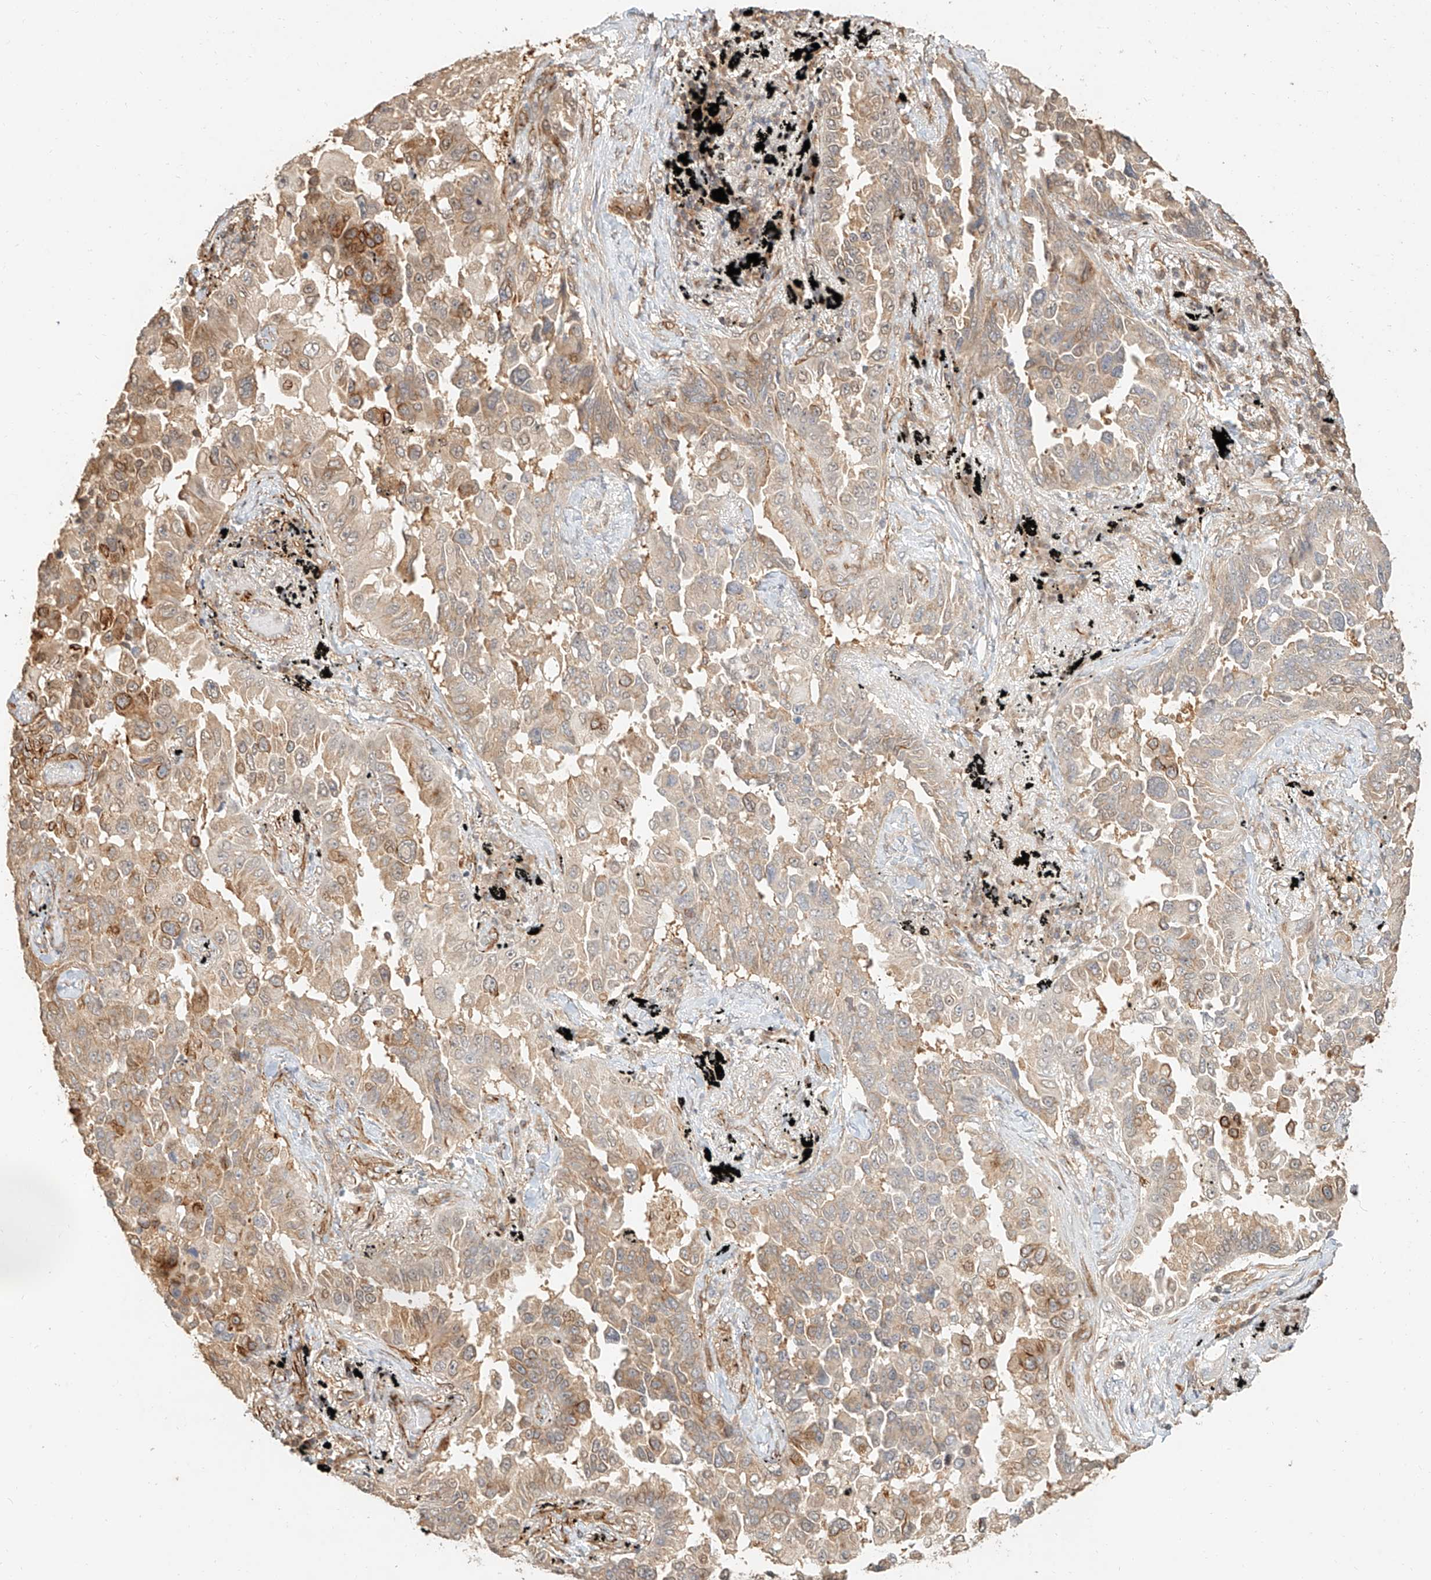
{"staining": {"intensity": "moderate", "quantity": "<25%", "location": "cytoplasmic/membranous"}, "tissue": "lung cancer", "cell_type": "Tumor cells", "image_type": "cancer", "snomed": [{"axis": "morphology", "description": "Adenocarcinoma, NOS"}, {"axis": "topography", "description": "Lung"}], "caption": "Human lung adenocarcinoma stained for a protein (brown) shows moderate cytoplasmic/membranous positive positivity in about <25% of tumor cells.", "gene": "NAP1L1", "patient": {"sex": "female", "age": 67}}